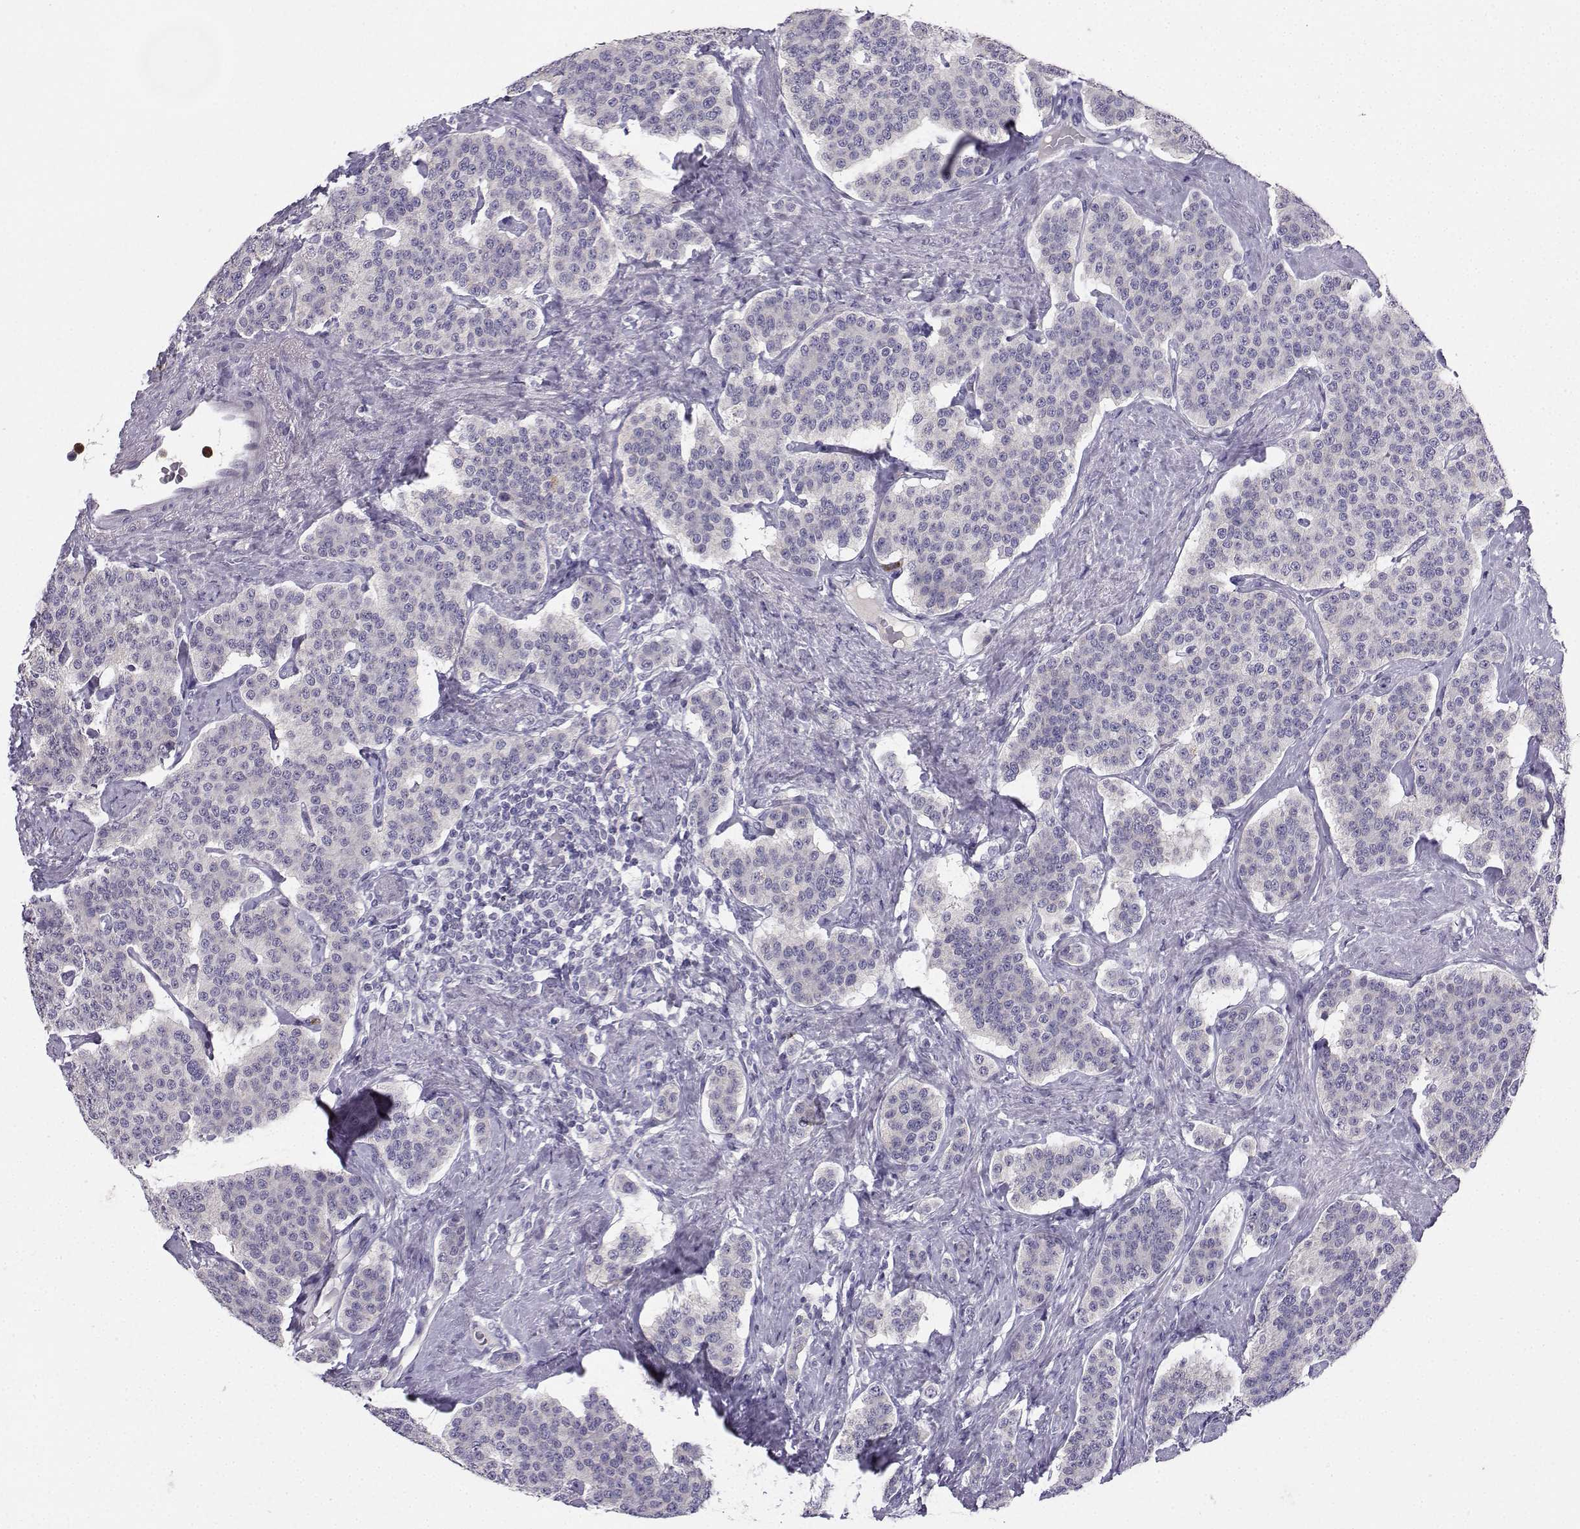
{"staining": {"intensity": "negative", "quantity": "none", "location": "none"}, "tissue": "carcinoid", "cell_type": "Tumor cells", "image_type": "cancer", "snomed": [{"axis": "morphology", "description": "Carcinoid, malignant, NOS"}, {"axis": "topography", "description": "Small intestine"}], "caption": "A histopathology image of human carcinoid is negative for staining in tumor cells. (DAB immunohistochemistry with hematoxylin counter stain).", "gene": "CALY", "patient": {"sex": "female", "age": 58}}